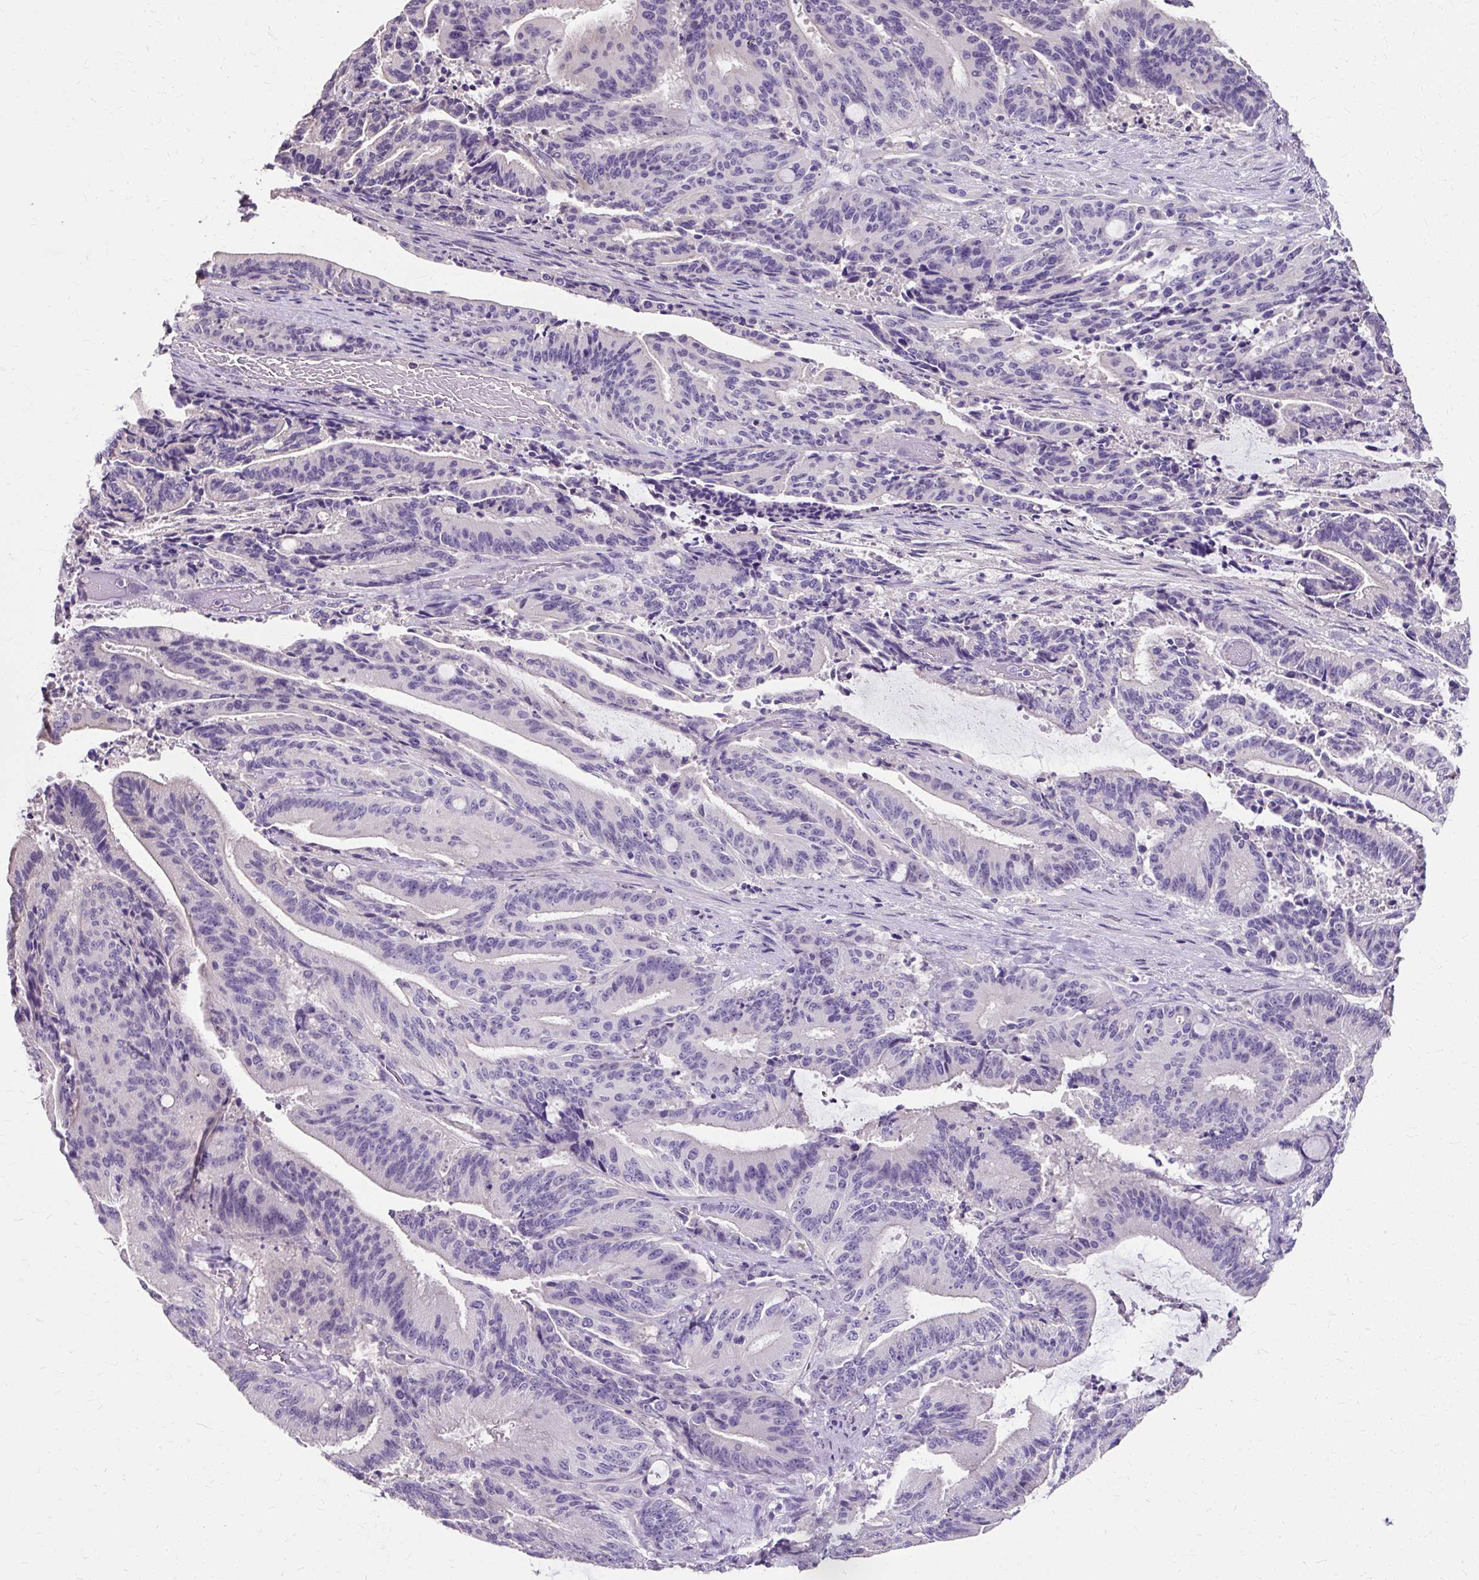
{"staining": {"intensity": "negative", "quantity": "none", "location": "none"}, "tissue": "liver cancer", "cell_type": "Tumor cells", "image_type": "cancer", "snomed": [{"axis": "morphology", "description": "Normal tissue, NOS"}, {"axis": "morphology", "description": "Cholangiocarcinoma"}, {"axis": "topography", "description": "Liver"}, {"axis": "topography", "description": "Peripheral nerve tissue"}], "caption": "Immunohistochemical staining of human liver cancer (cholangiocarcinoma) shows no significant positivity in tumor cells.", "gene": "KLHL24", "patient": {"sex": "female", "age": 73}}